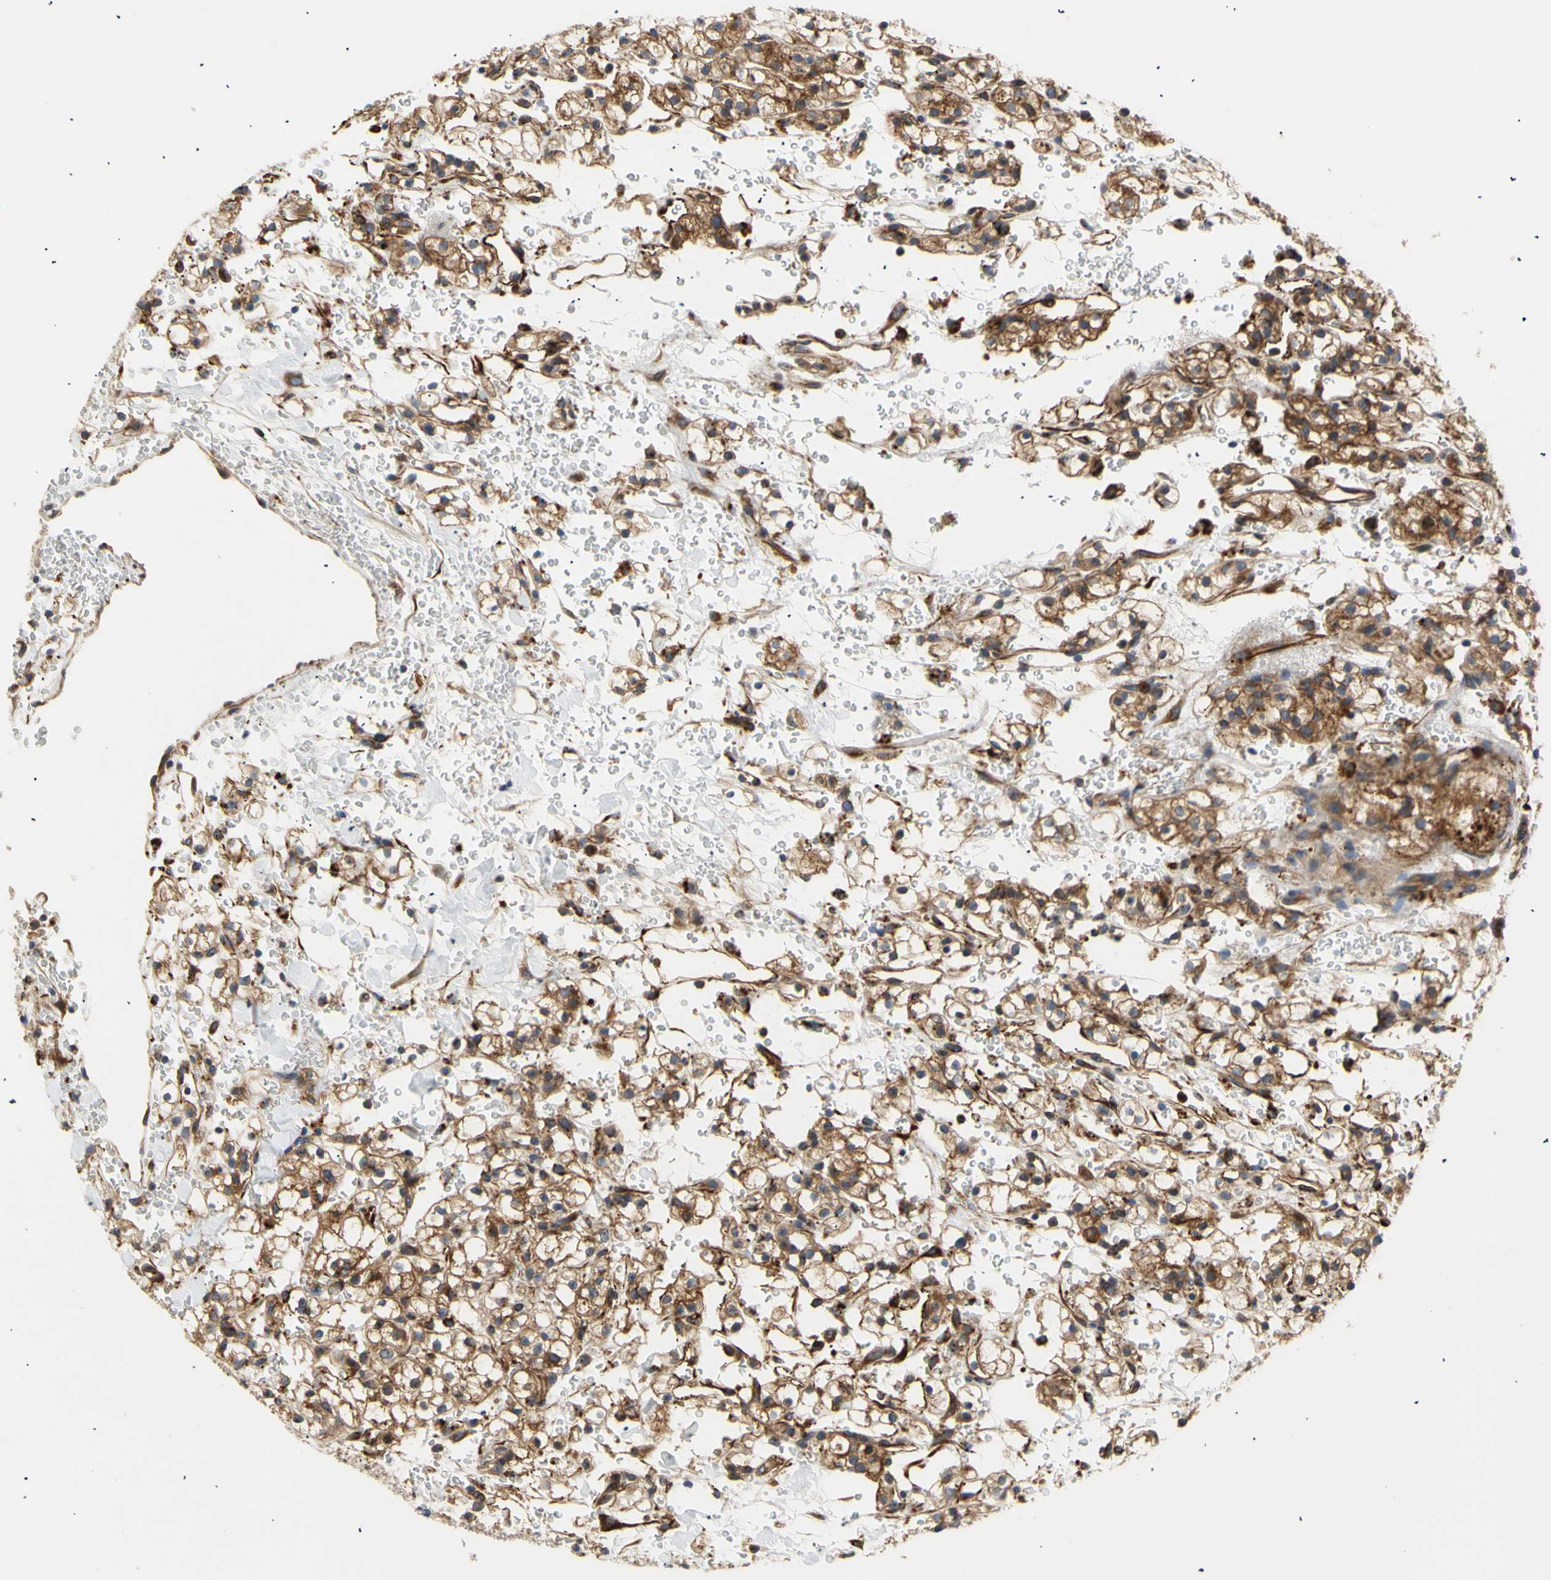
{"staining": {"intensity": "strong", "quantity": "25%-75%", "location": "cytoplasmic/membranous"}, "tissue": "renal cancer", "cell_type": "Tumor cells", "image_type": "cancer", "snomed": [{"axis": "morphology", "description": "Adenocarcinoma, NOS"}, {"axis": "topography", "description": "Kidney"}], "caption": "A histopathology image showing strong cytoplasmic/membranous staining in about 25%-75% of tumor cells in renal cancer (adenocarcinoma), as visualized by brown immunohistochemical staining.", "gene": "TUBG2", "patient": {"sex": "male", "age": 61}}